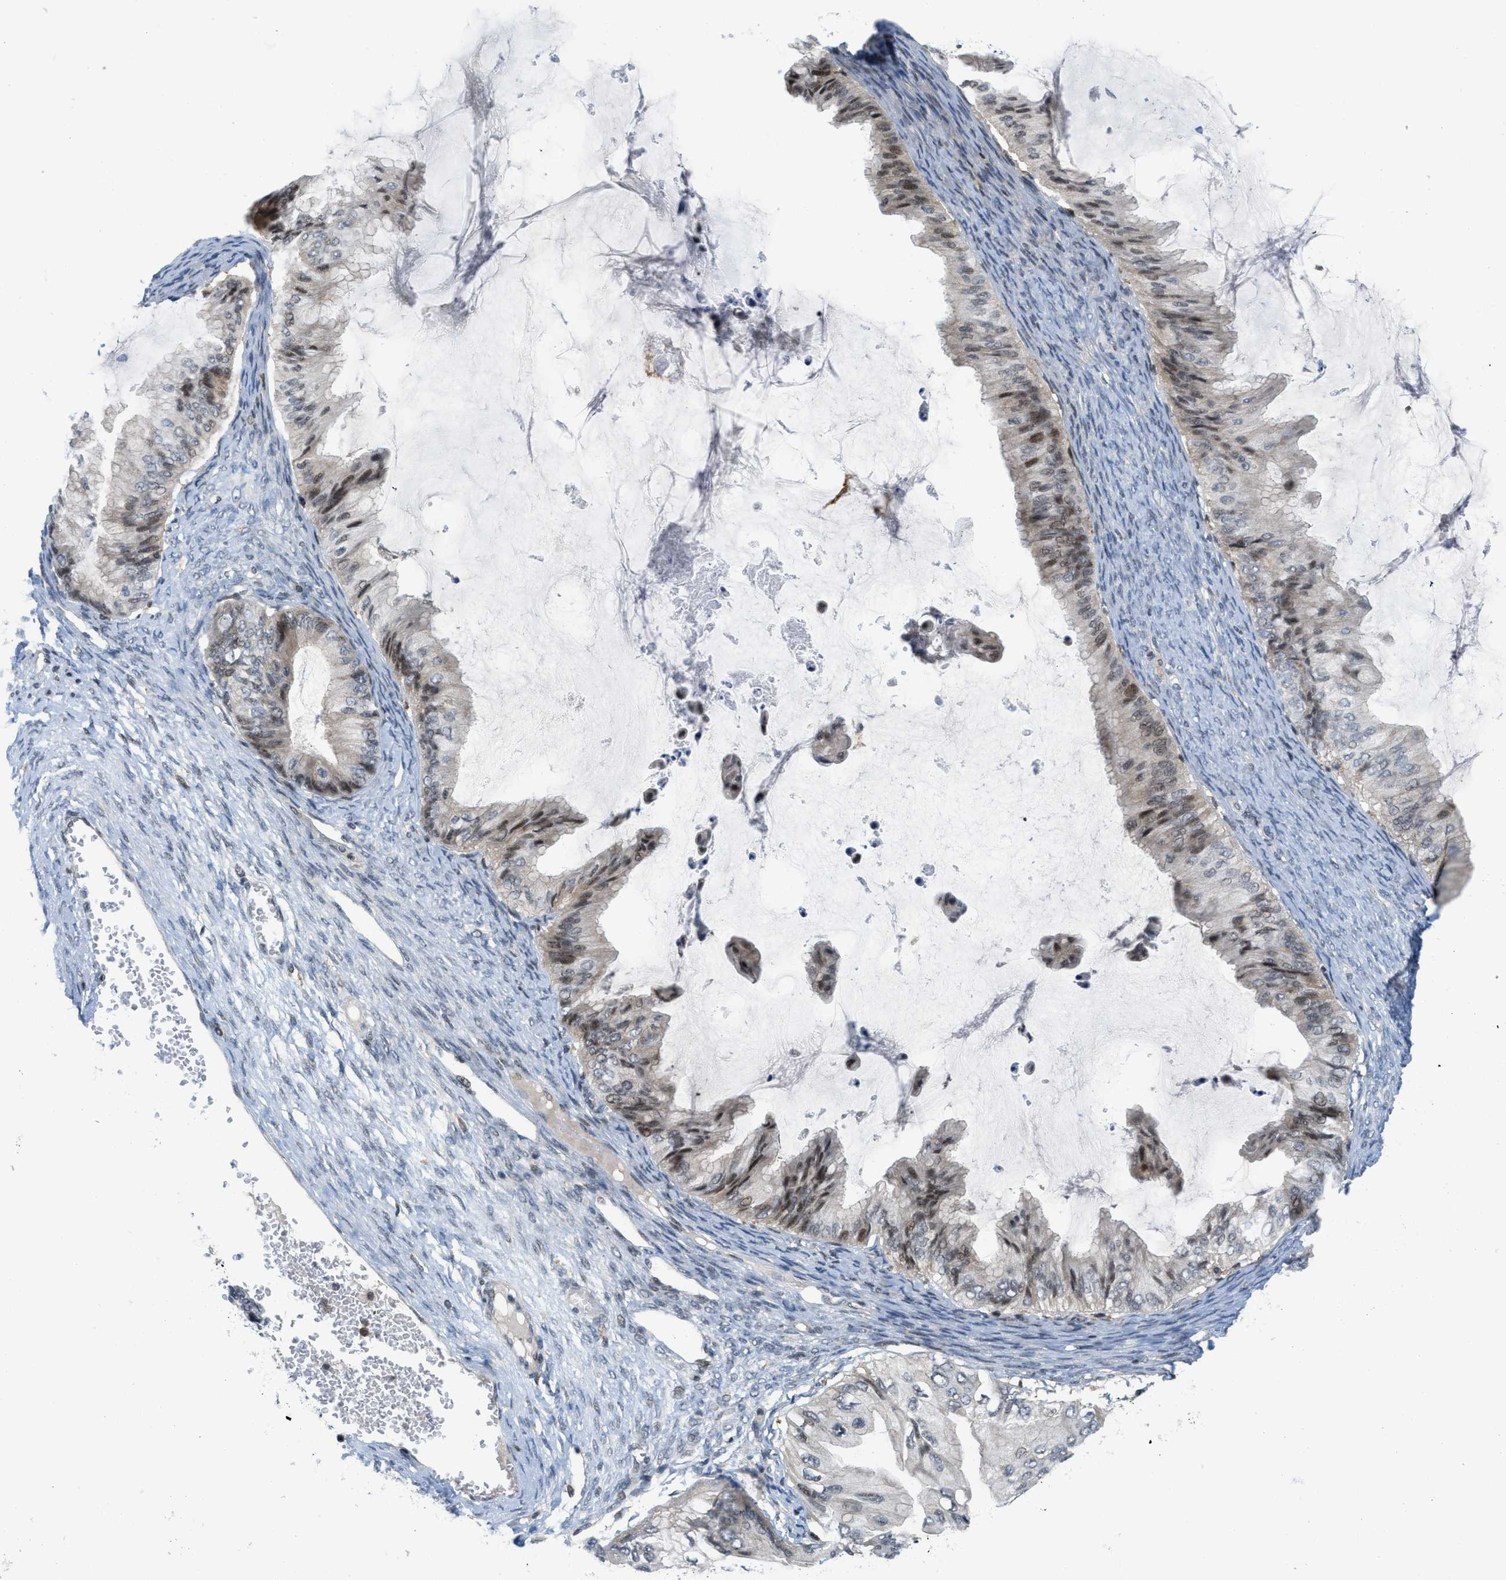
{"staining": {"intensity": "moderate", "quantity": "25%-75%", "location": "nuclear"}, "tissue": "ovarian cancer", "cell_type": "Tumor cells", "image_type": "cancer", "snomed": [{"axis": "morphology", "description": "Cystadenocarcinoma, mucinous, NOS"}, {"axis": "topography", "description": "Ovary"}], "caption": "Immunohistochemistry histopathology image of neoplastic tissue: ovarian cancer (mucinous cystadenocarcinoma) stained using IHC demonstrates medium levels of moderate protein expression localized specifically in the nuclear of tumor cells, appearing as a nuclear brown color.", "gene": "ING1", "patient": {"sex": "female", "age": 61}}